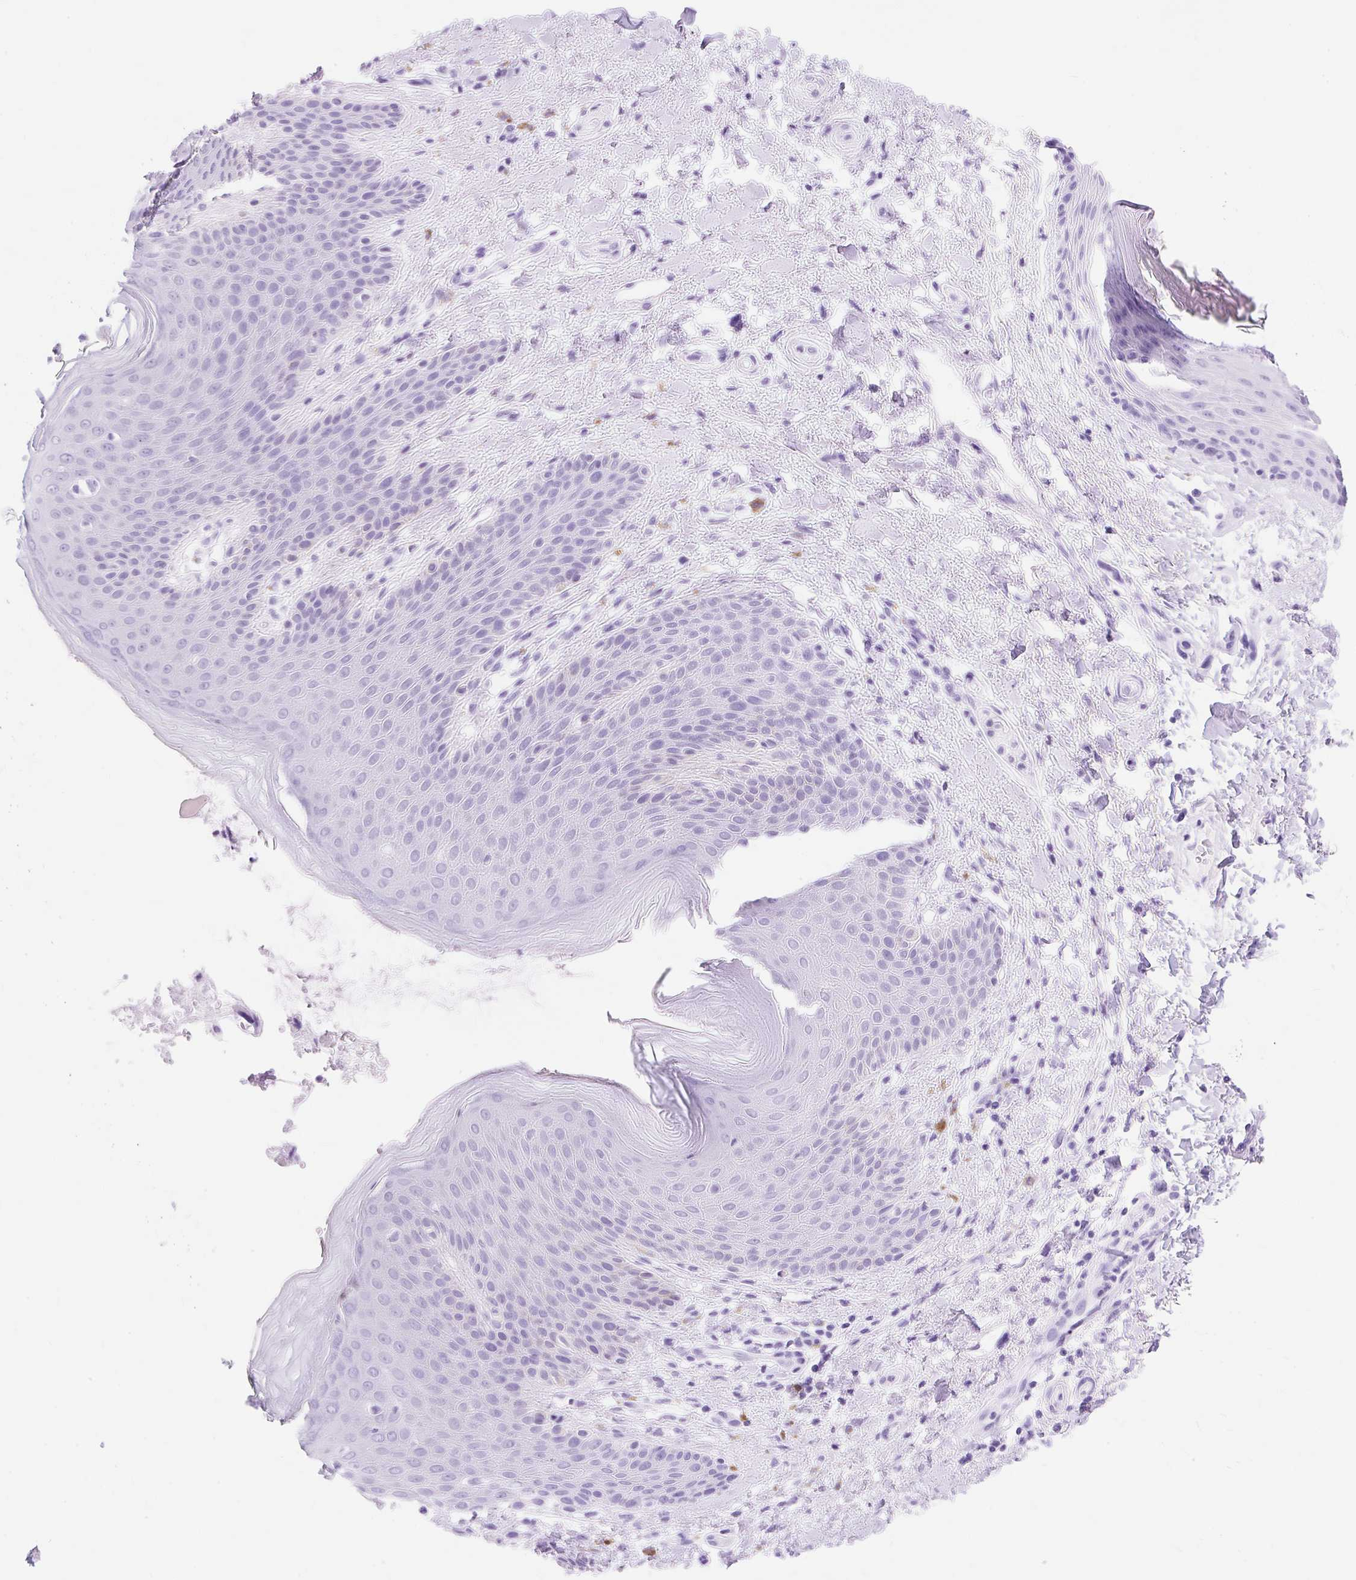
{"staining": {"intensity": "negative", "quantity": "none", "location": "none"}, "tissue": "skin", "cell_type": "Epidermal cells", "image_type": "normal", "snomed": [{"axis": "morphology", "description": "Normal tissue, NOS"}, {"axis": "topography", "description": "Peripheral nerve tissue"}], "caption": "A high-resolution micrograph shows immunohistochemistry staining of unremarkable skin, which displays no significant staining in epidermal cells. The staining is performed using DAB brown chromogen with nuclei counter-stained in using hematoxylin.", "gene": "MBP", "patient": {"sex": "male", "age": 51}}